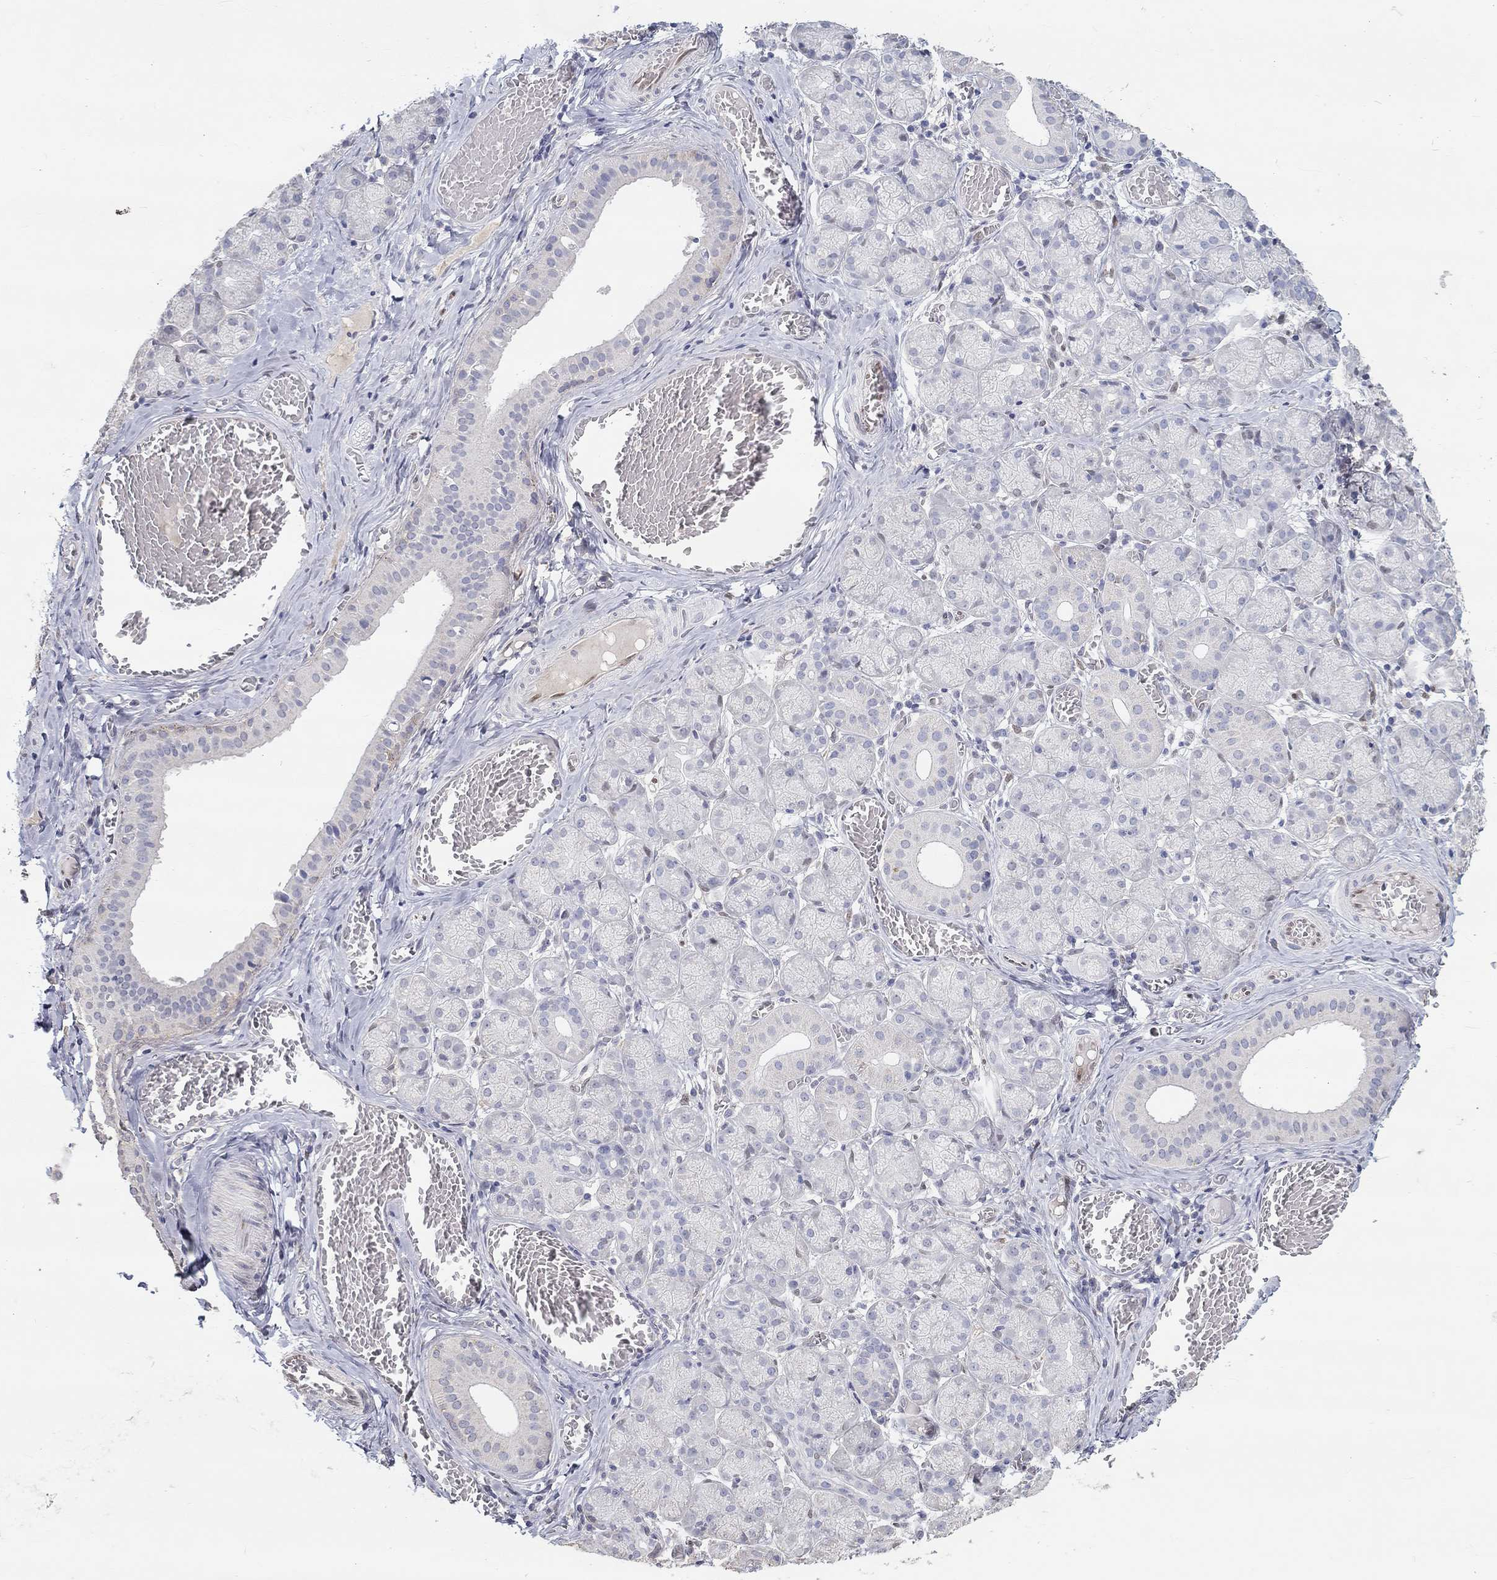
{"staining": {"intensity": "negative", "quantity": "none", "location": "none"}, "tissue": "salivary gland", "cell_type": "Glandular cells", "image_type": "normal", "snomed": [{"axis": "morphology", "description": "Normal tissue, NOS"}, {"axis": "topography", "description": "Salivary gland"}, {"axis": "topography", "description": "Peripheral nerve tissue"}], "caption": "Glandular cells show no significant staining in benign salivary gland. (DAB immunohistochemistry, high magnification).", "gene": "FGF2", "patient": {"sex": "female", "age": 24}}